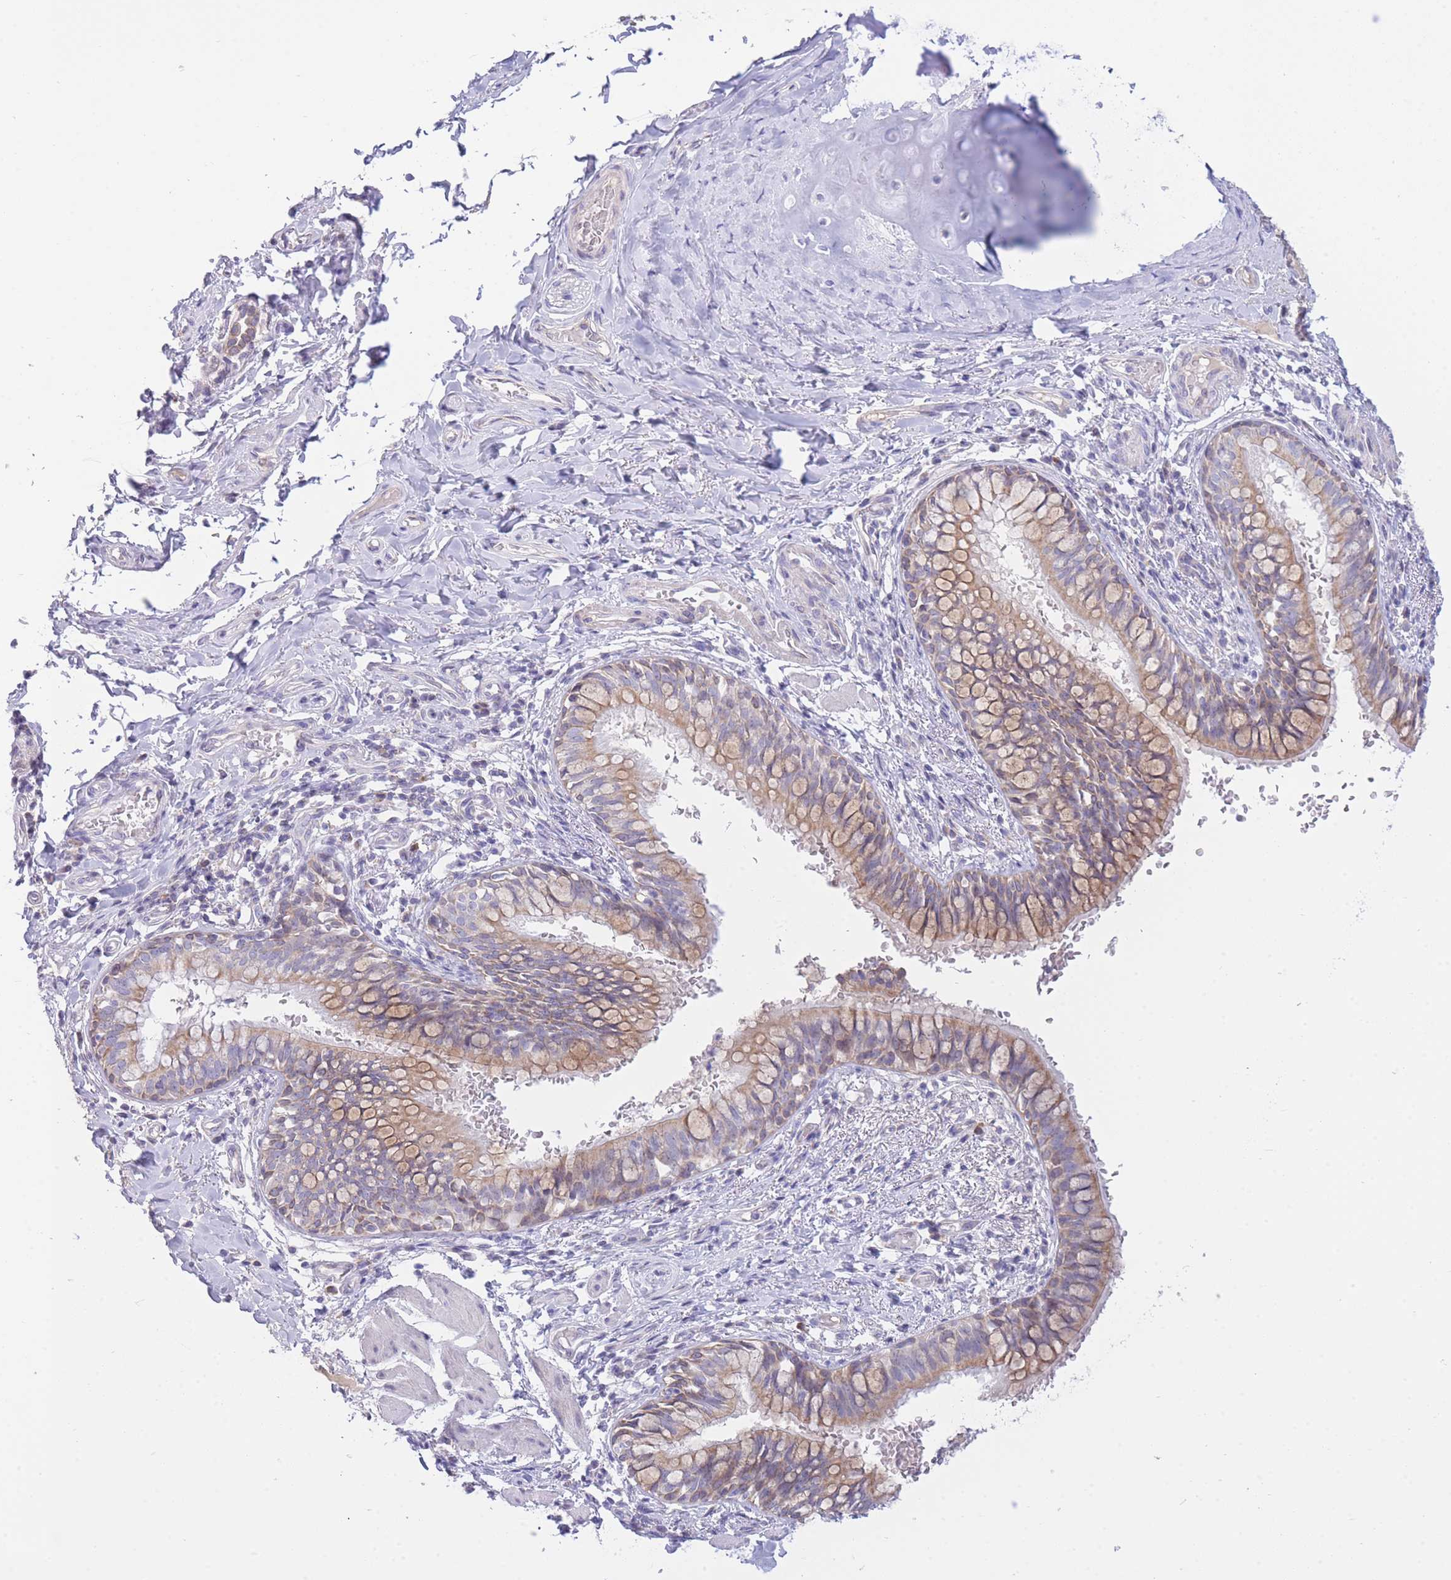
{"staining": {"intensity": "moderate", "quantity": "25%-75%", "location": "cytoplasmic/membranous"}, "tissue": "bronchus", "cell_type": "Respiratory epithelial cells", "image_type": "normal", "snomed": [{"axis": "morphology", "description": "Normal tissue, NOS"}, {"axis": "topography", "description": "Cartilage tissue"}, {"axis": "topography", "description": "Bronchus"}], "caption": "The micrograph demonstrates staining of unremarkable bronchus, revealing moderate cytoplasmic/membranous protein positivity (brown color) within respiratory epithelial cells. (Brightfield microscopy of DAB IHC at high magnification).", "gene": "NANP", "patient": {"sex": "female", "age": 36}}